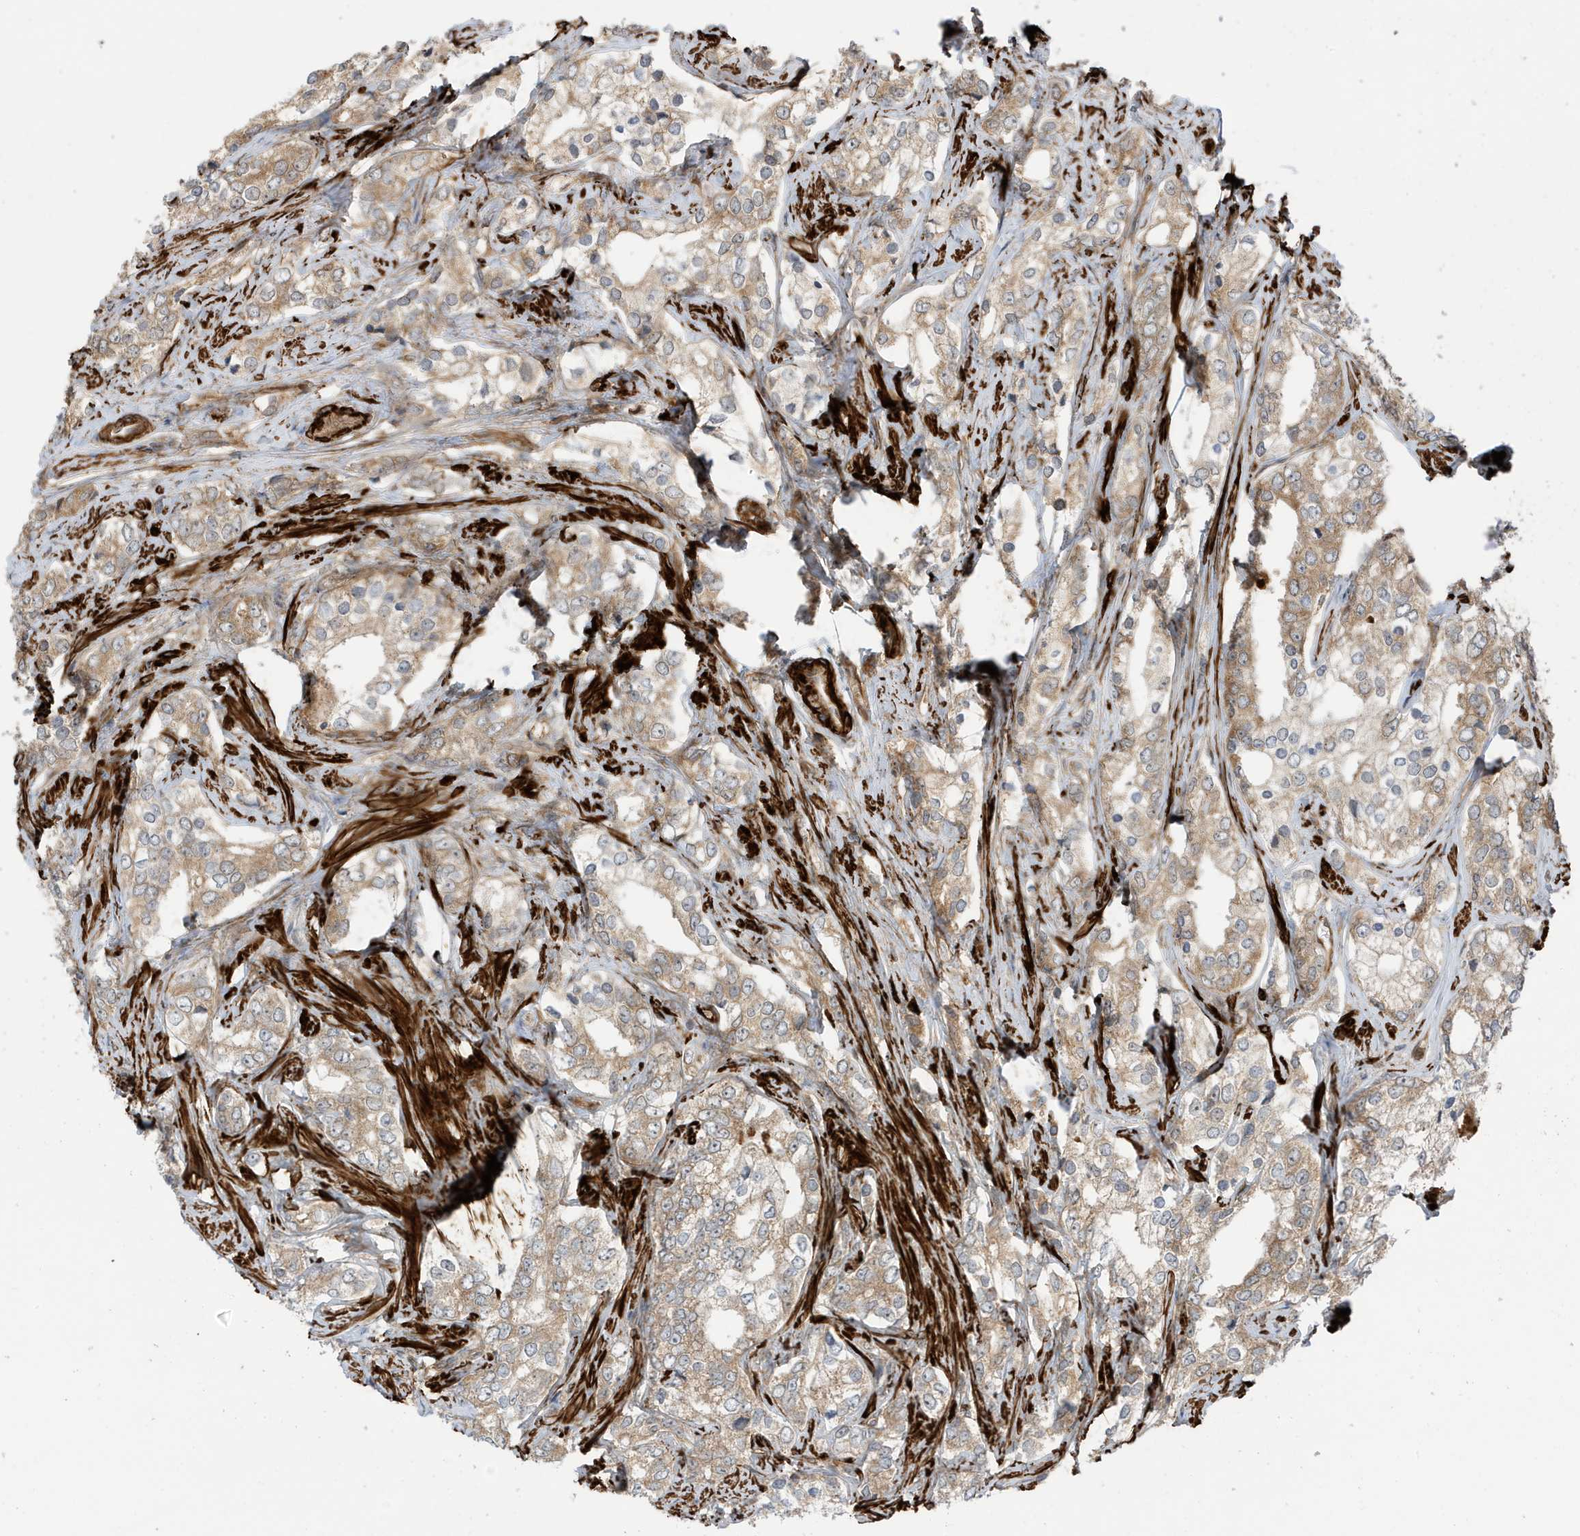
{"staining": {"intensity": "moderate", "quantity": "25%-75%", "location": "cytoplasmic/membranous"}, "tissue": "prostate cancer", "cell_type": "Tumor cells", "image_type": "cancer", "snomed": [{"axis": "morphology", "description": "Adenocarcinoma, High grade"}, {"axis": "topography", "description": "Prostate"}], "caption": "Immunohistochemistry staining of prostate high-grade adenocarcinoma, which demonstrates medium levels of moderate cytoplasmic/membranous positivity in approximately 25%-75% of tumor cells indicating moderate cytoplasmic/membranous protein staining. The staining was performed using DAB (3,3'-diaminobenzidine) (brown) for protein detection and nuclei were counterstained in hematoxylin (blue).", "gene": "CDC42EP3", "patient": {"sex": "male", "age": 66}}